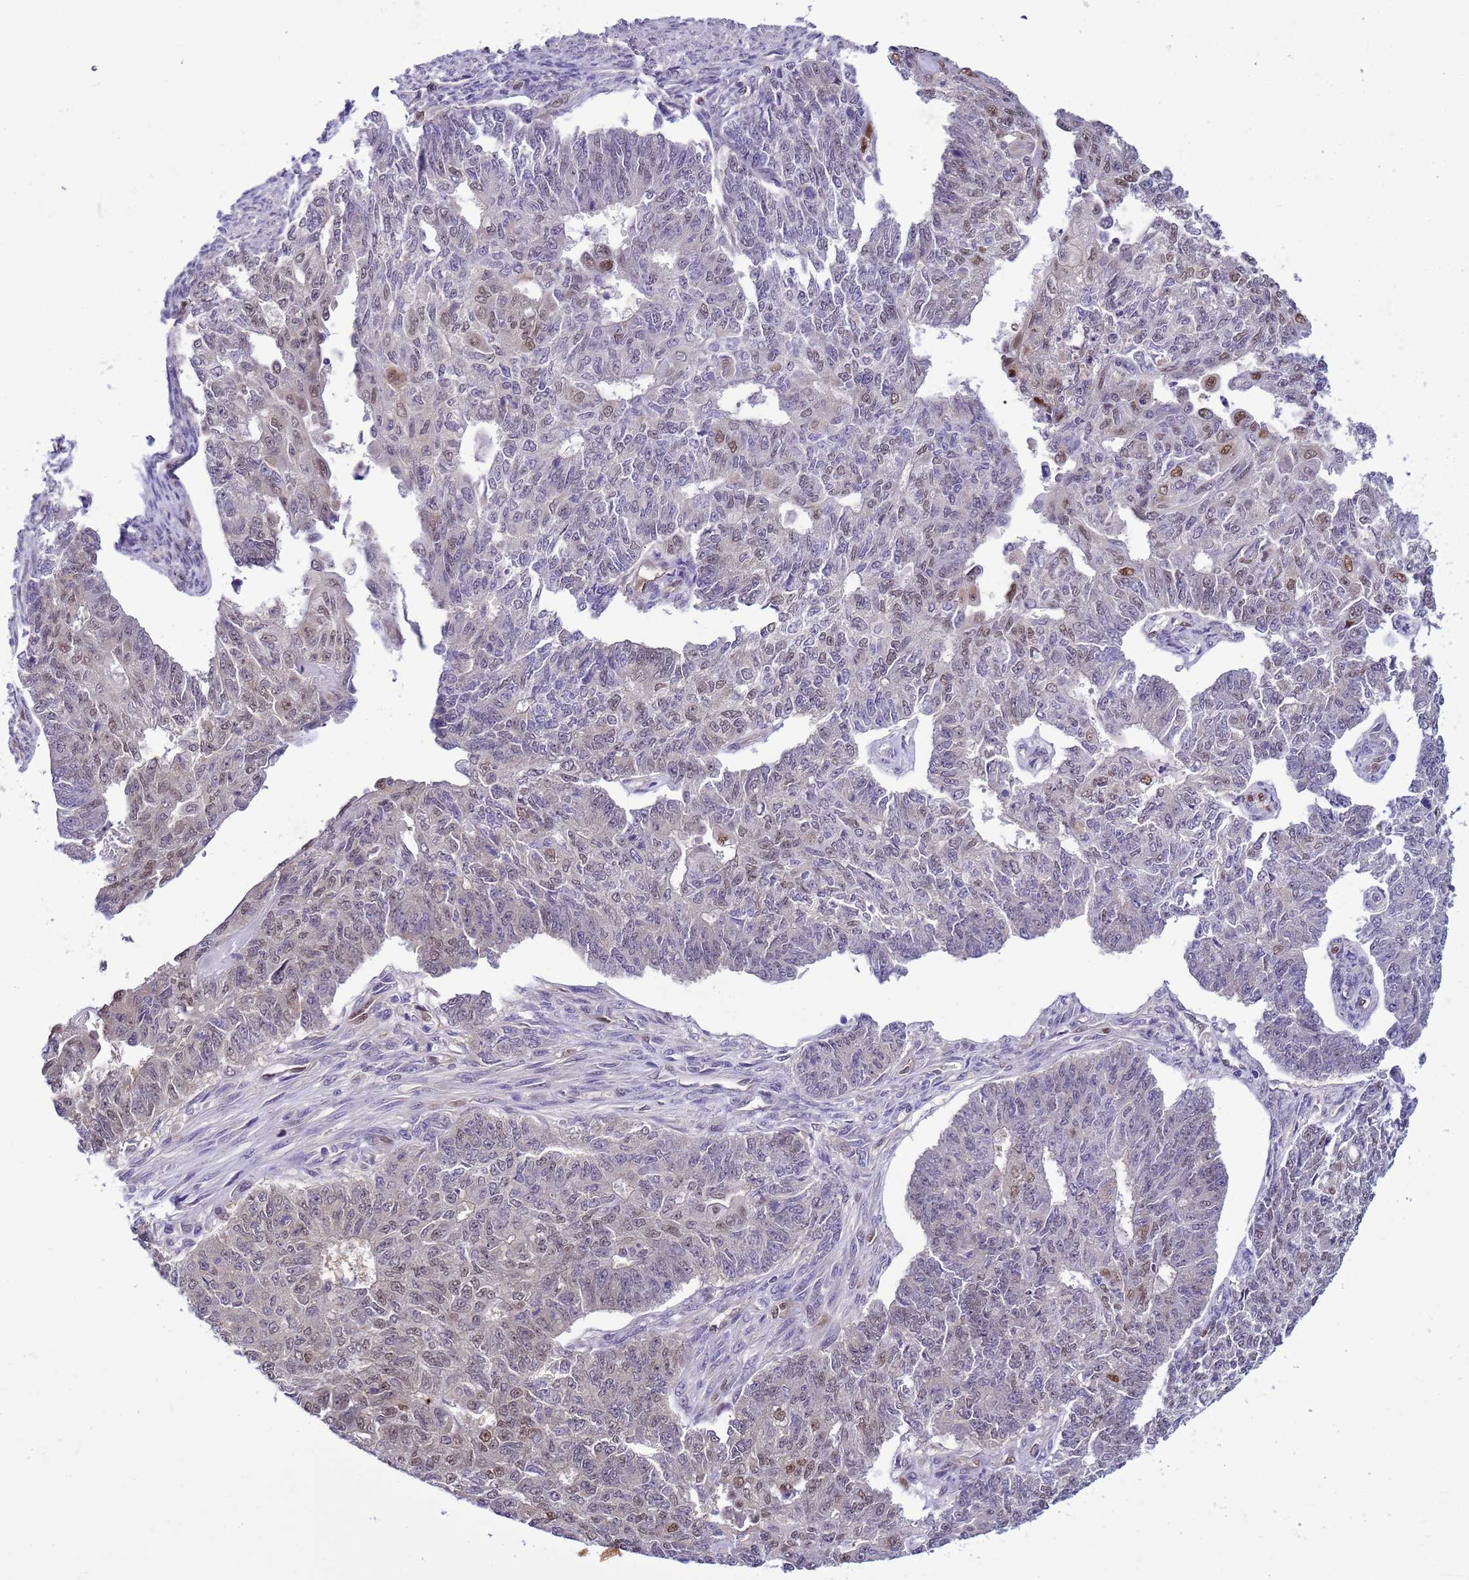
{"staining": {"intensity": "moderate", "quantity": "<25%", "location": "nuclear"}, "tissue": "endometrial cancer", "cell_type": "Tumor cells", "image_type": "cancer", "snomed": [{"axis": "morphology", "description": "Adenocarcinoma, NOS"}, {"axis": "topography", "description": "Endometrium"}], "caption": "A histopathology image of human adenocarcinoma (endometrial) stained for a protein displays moderate nuclear brown staining in tumor cells.", "gene": "DDI2", "patient": {"sex": "female", "age": 32}}